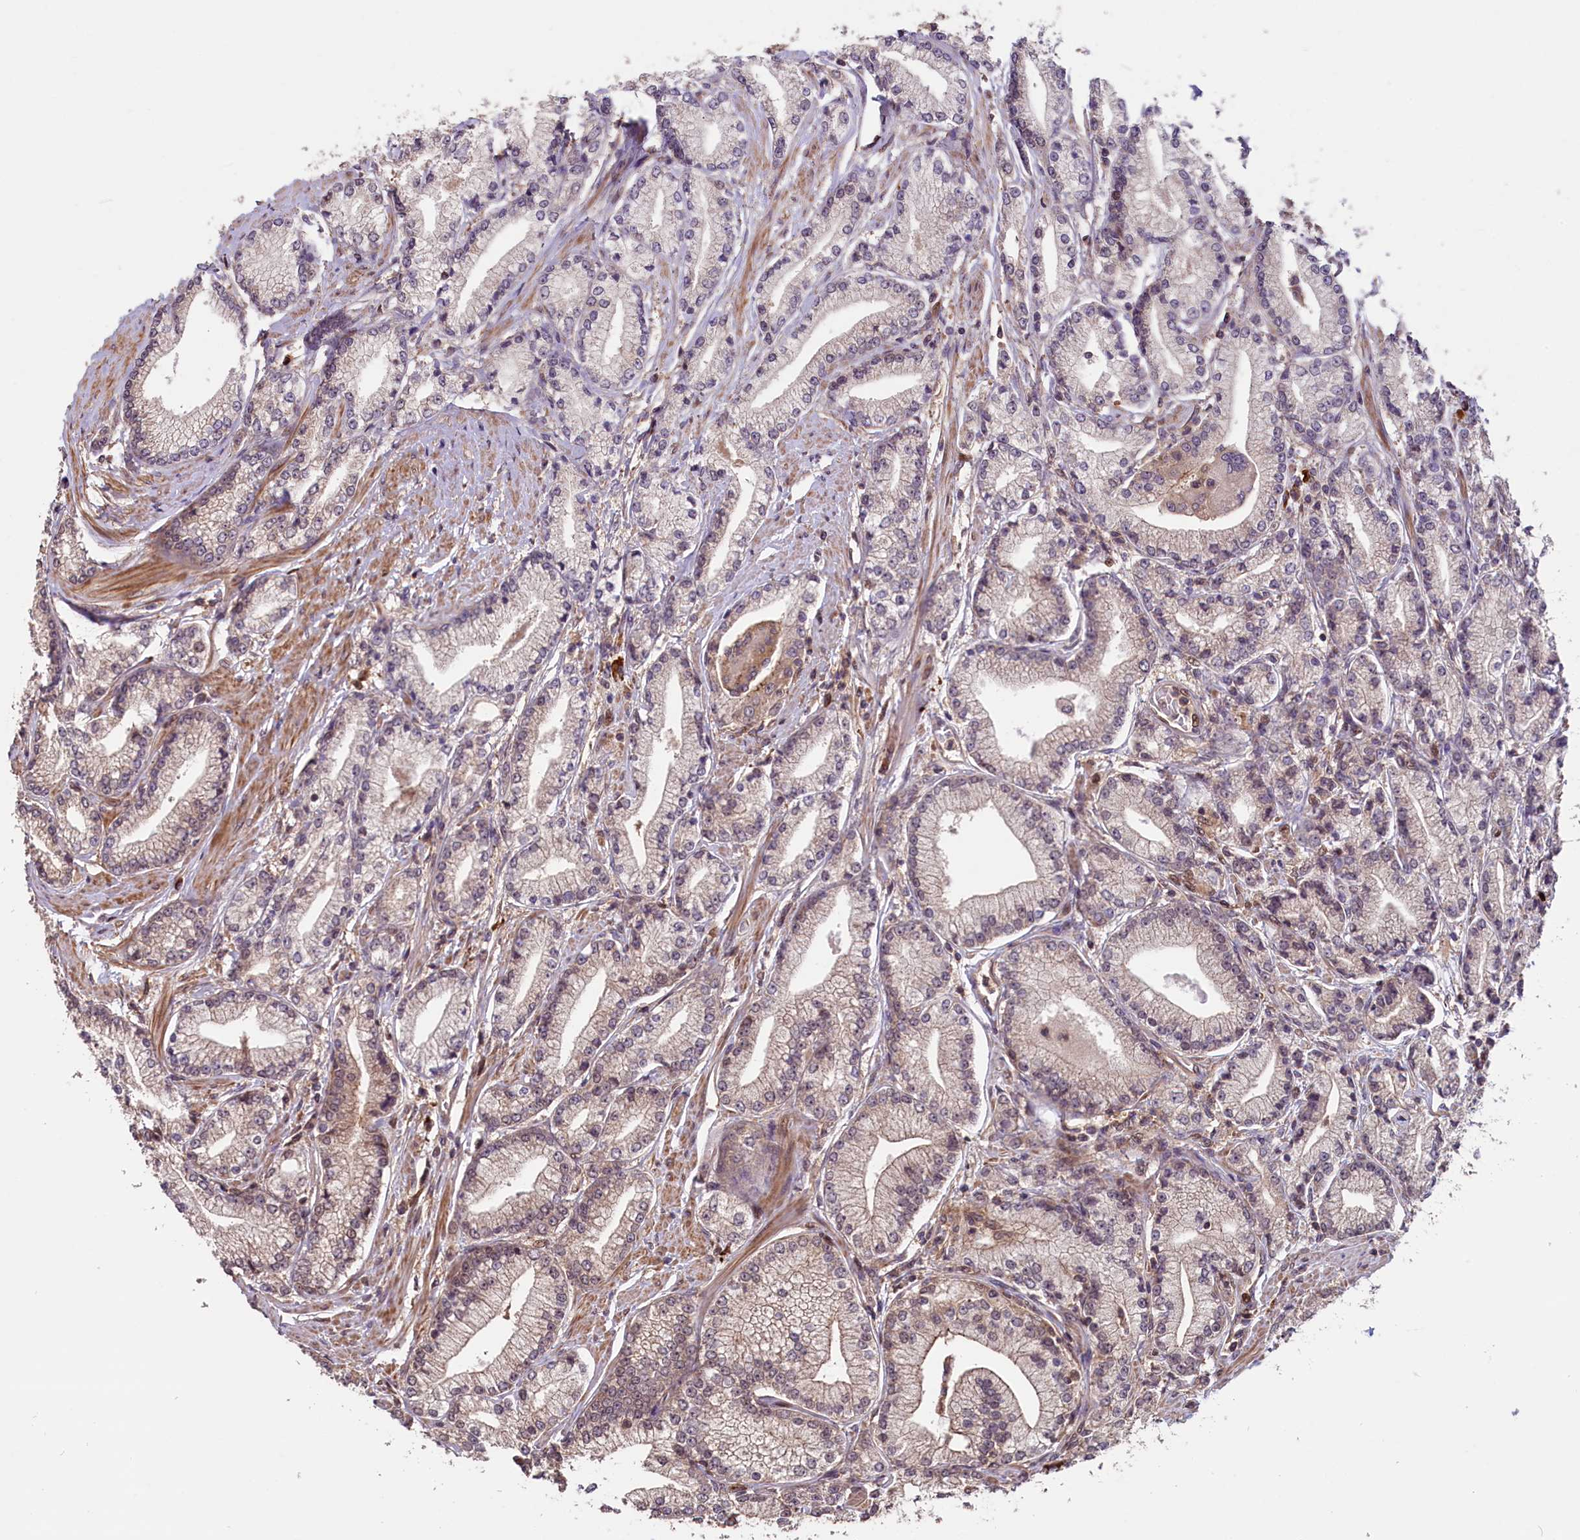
{"staining": {"intensity": "weak", "quantity": "25%-75%", "location": "cytoplasmic/membranous,nuclear"}, "tissue": "prostate cancer", "cell_type": "Tumor cells", "image_type": "cancer", "snomed": [{"axis": "morphology", "description": "Adenocarcinoma, High grade"}, {"axis": "topography", "description": "Prostate"}], "caption": "This is an image of IHC staining of prostate cancer (adenocarcinoma (high-grade)), which shows weak positivity in the cytoplasmic/membranous and nuclear of tumor cells.", "gene": "RIC8A", "patient": {"sex": "male", "age": 67}}